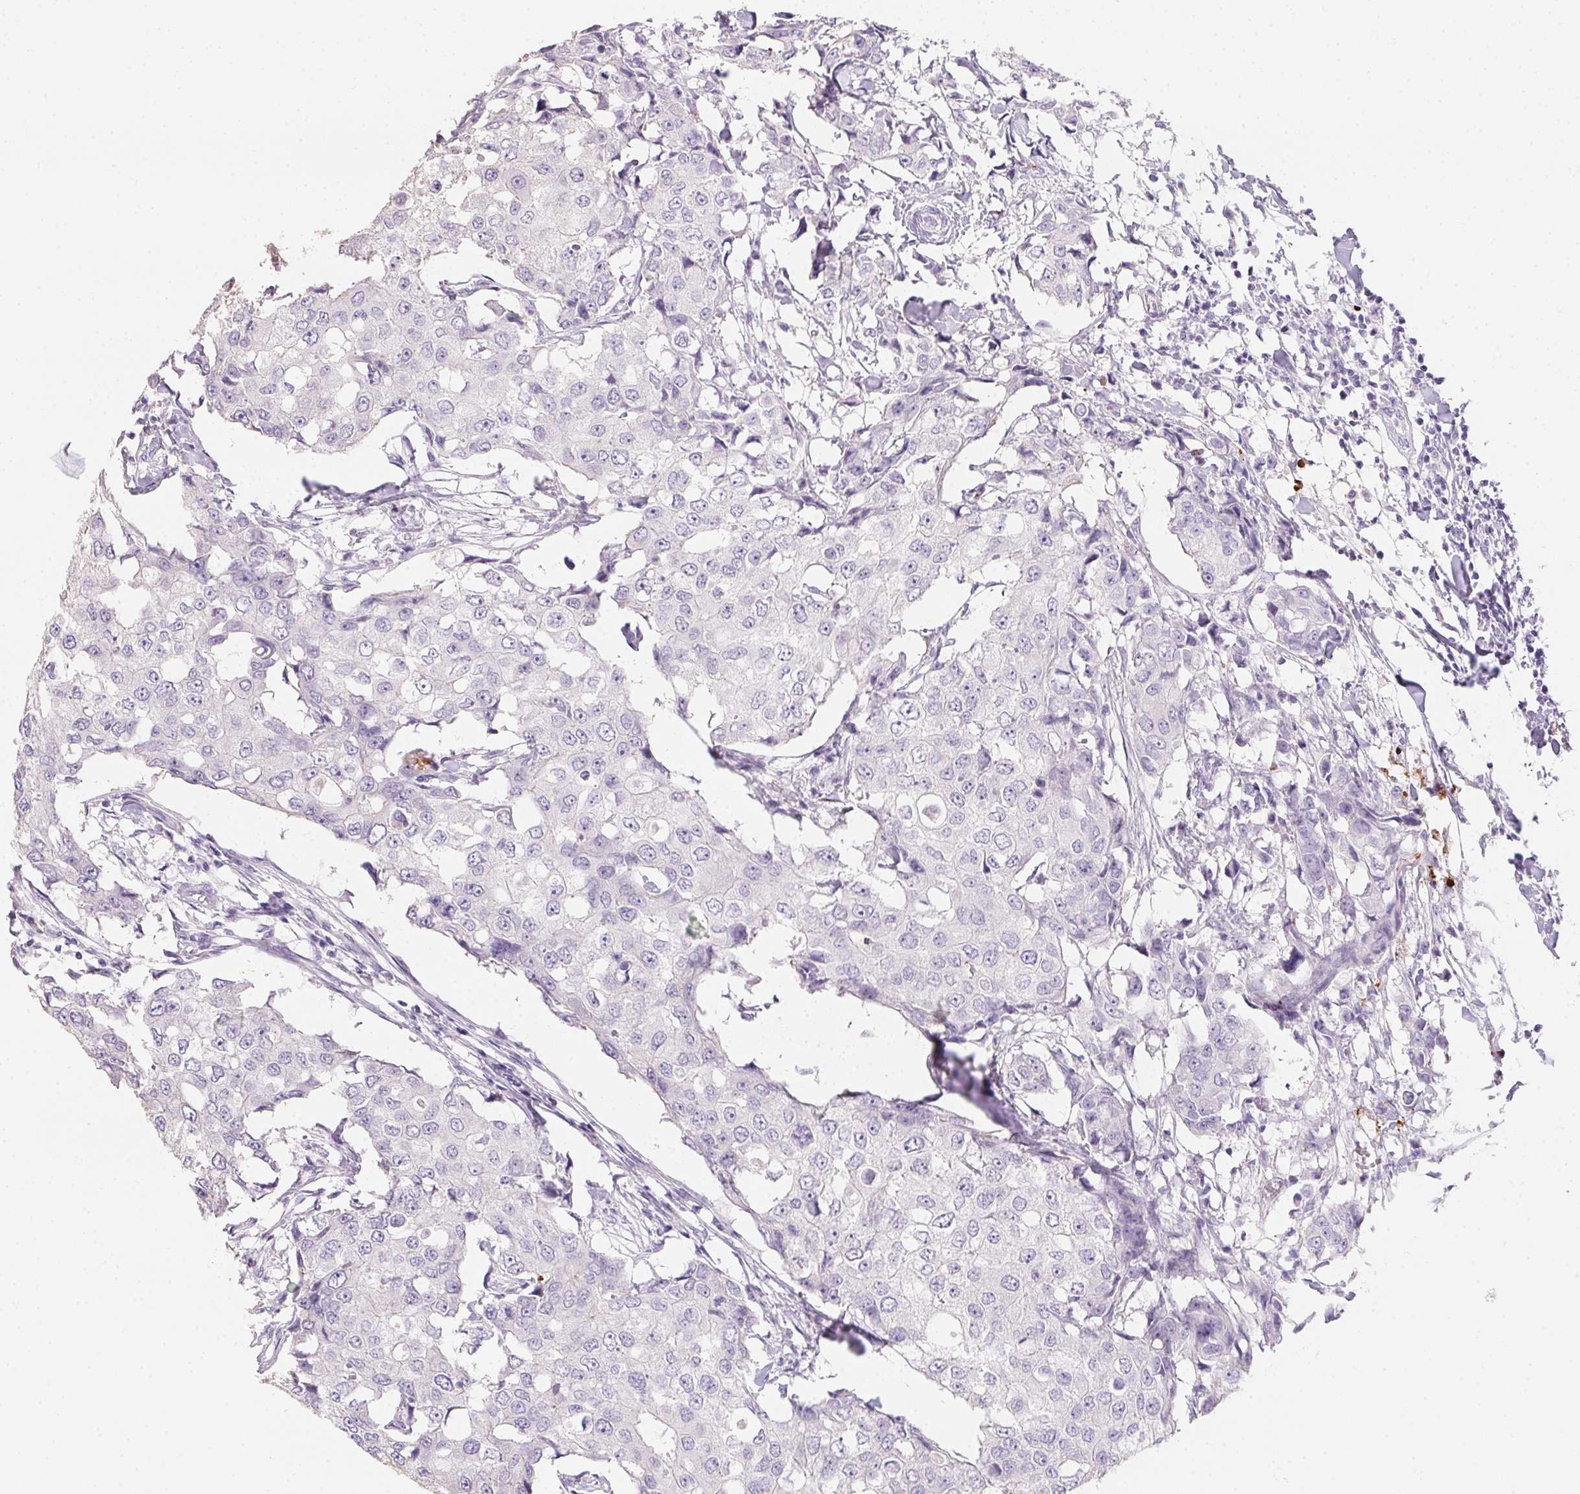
{"staining": {"intensity": "negative", "quantity": "none", "location": "none"}, "tissue": "breast cancer", "cell_type": "Tumor cells", "image_type": "cancer", "snomed": [{"axis": "morphology", "description": "Duct carcinoma"}, {"axis": "topography", "description": "Breast"}], "caption": "Histopathology image shows no significant protein staining in tumor cells of breast cancer.", "gene": "MYL4", "patient": {"sex": "female", "age": 27}}